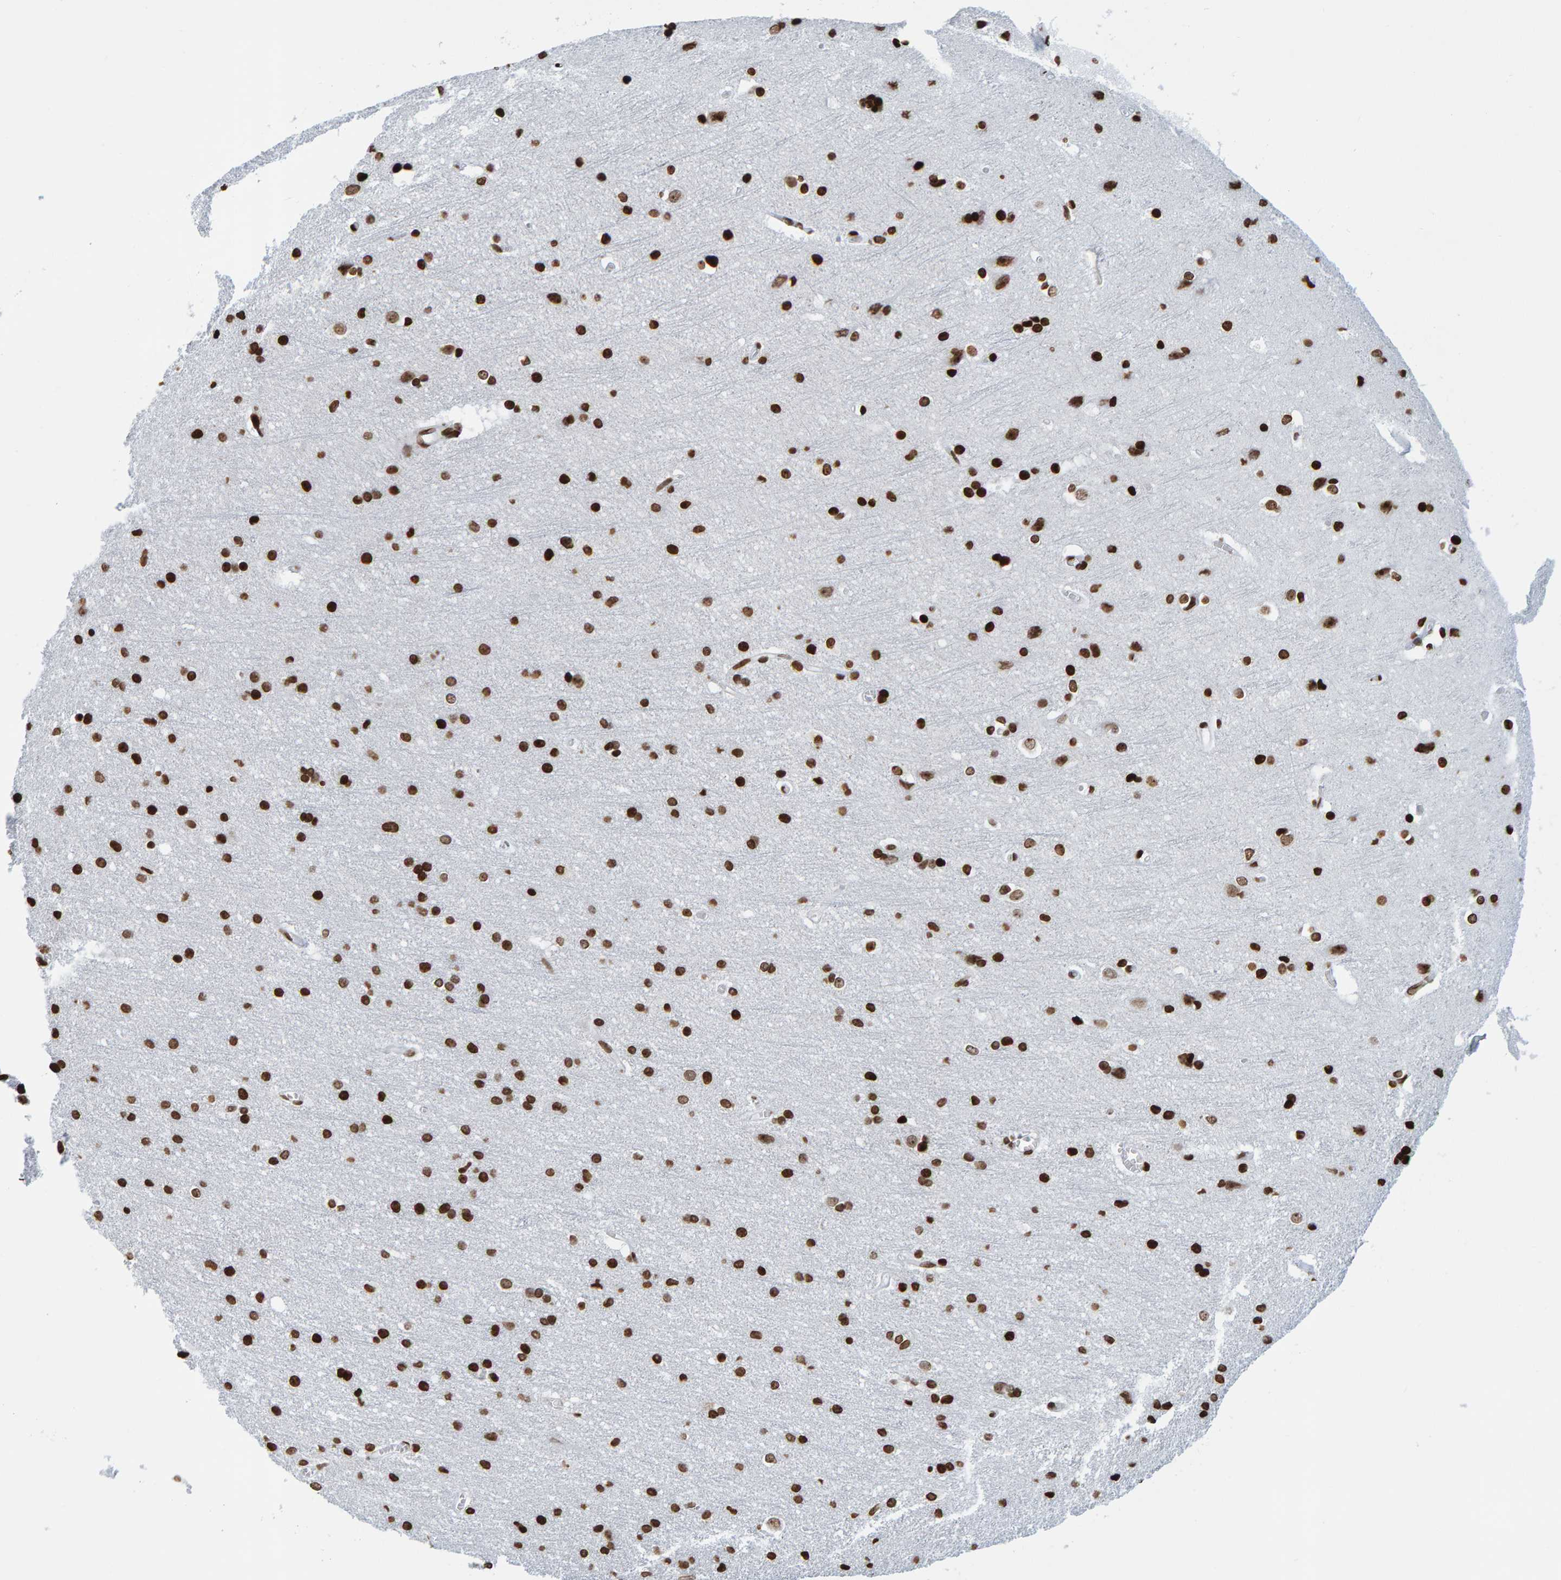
{"staining": {"intensity": "moderate", "quantity": ">75%", "location": "nuclear"}, "tissue": "cerebral cortex", "cell_type": "Endothelial cells", "image_type": "normal", "snomed": [{"axis": "morphology", "description": "Normal tissue, NOS"}, {"axis": "topography", "description": "Cerebral cortex"}], "caption": "The image displays immunohistochemical staining of benign cerebral cortex. There is moderate nuclear positivity is seen in approximately >75% of endothelial cells. (DAB IHC with brightfield microscopy, high magnification).", "gene": "BRF2", "patient": {"sex": "male", "age": 54}}